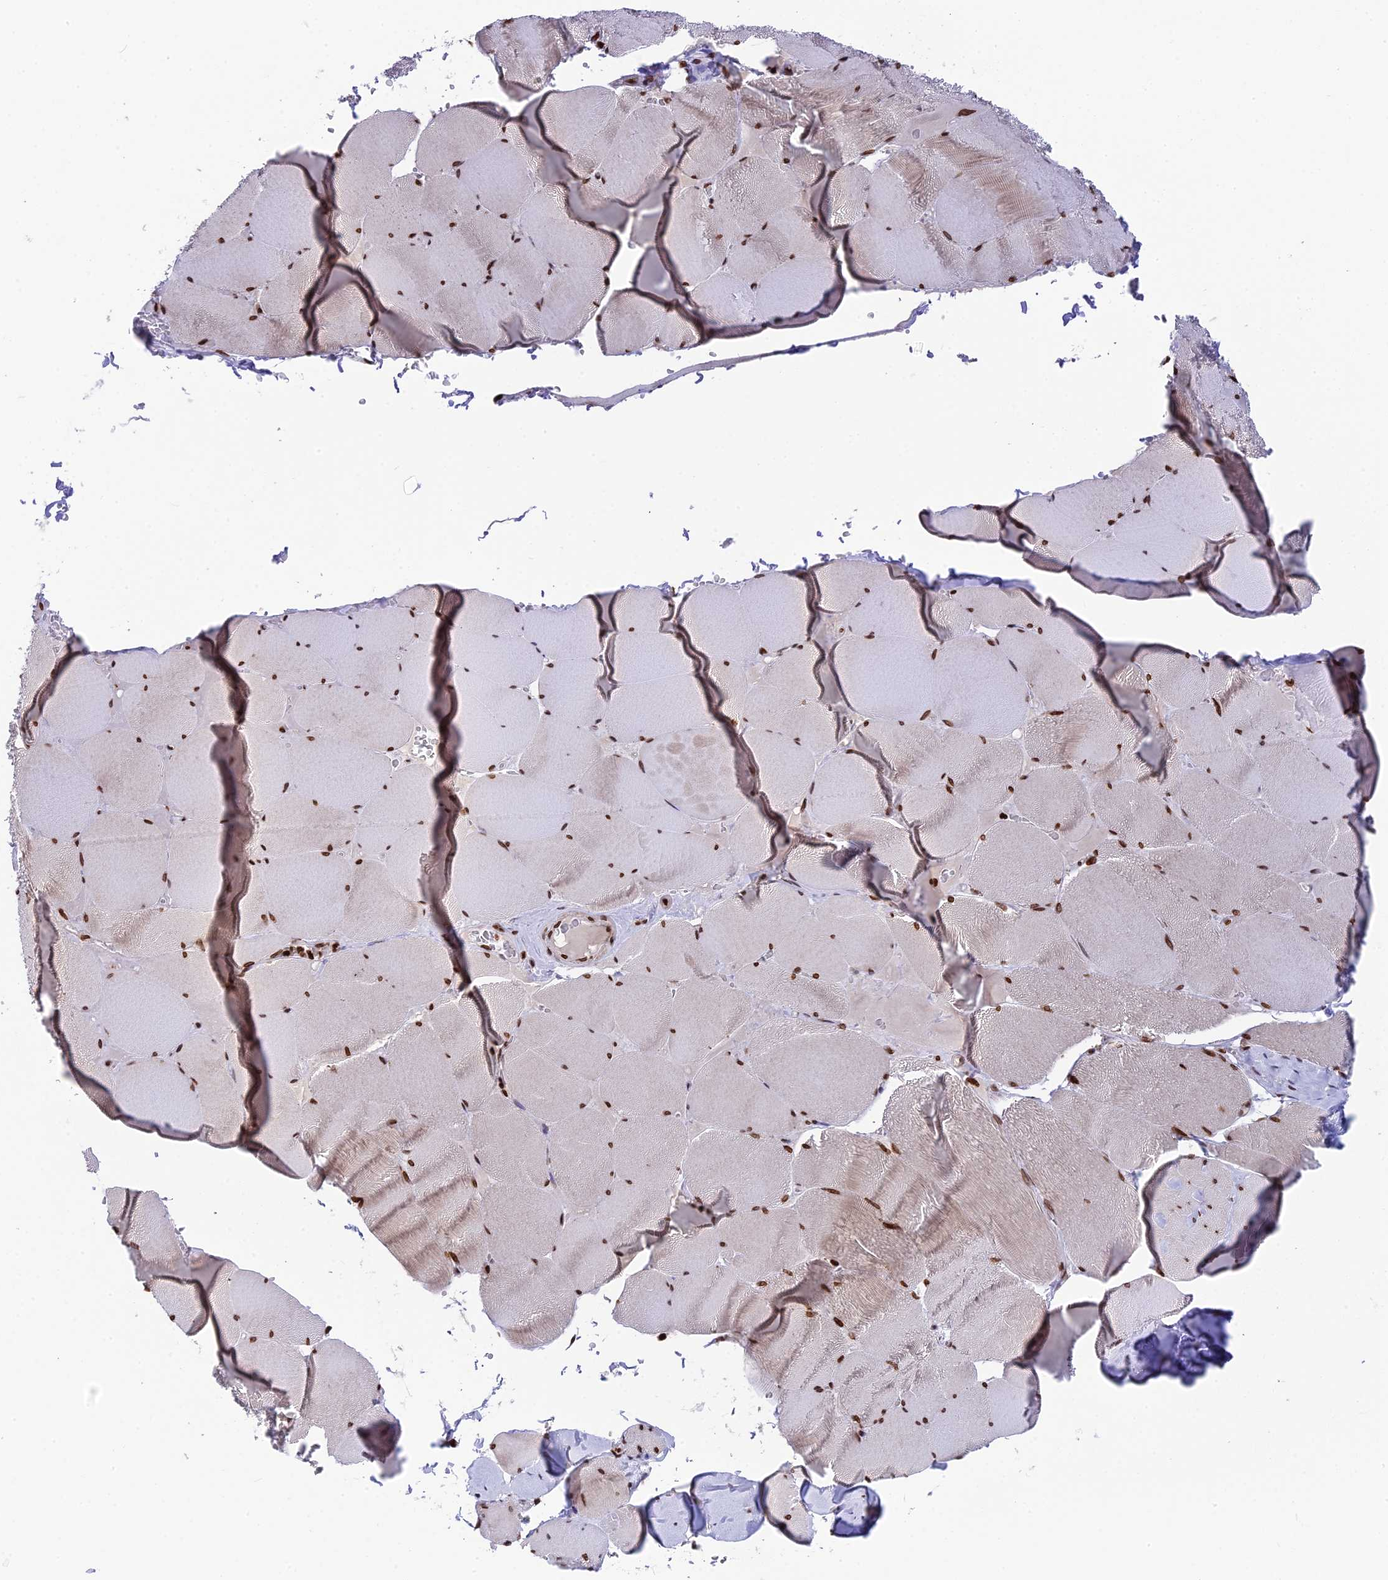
{"staining": {"intensity": "strong", "quantity": ">75%", "location": "nuclear"}, "tissue": "skeletal muscle", "cell_type": "Myocytes", "image_type": "normal", "snomed": [{"axis": "morphology", "description": "Normal tissue, NOS"}, {"axis": "topography", "description": "Skeletal muscle"}, {"axis": "topography", "description": "Head-Neck"}], "caption": "Skeletal muscle stained for a protein displays strong nuclear positivity in myocytes.", "gene": "TET2", "patient": {"sex": "male", "age": 66}}